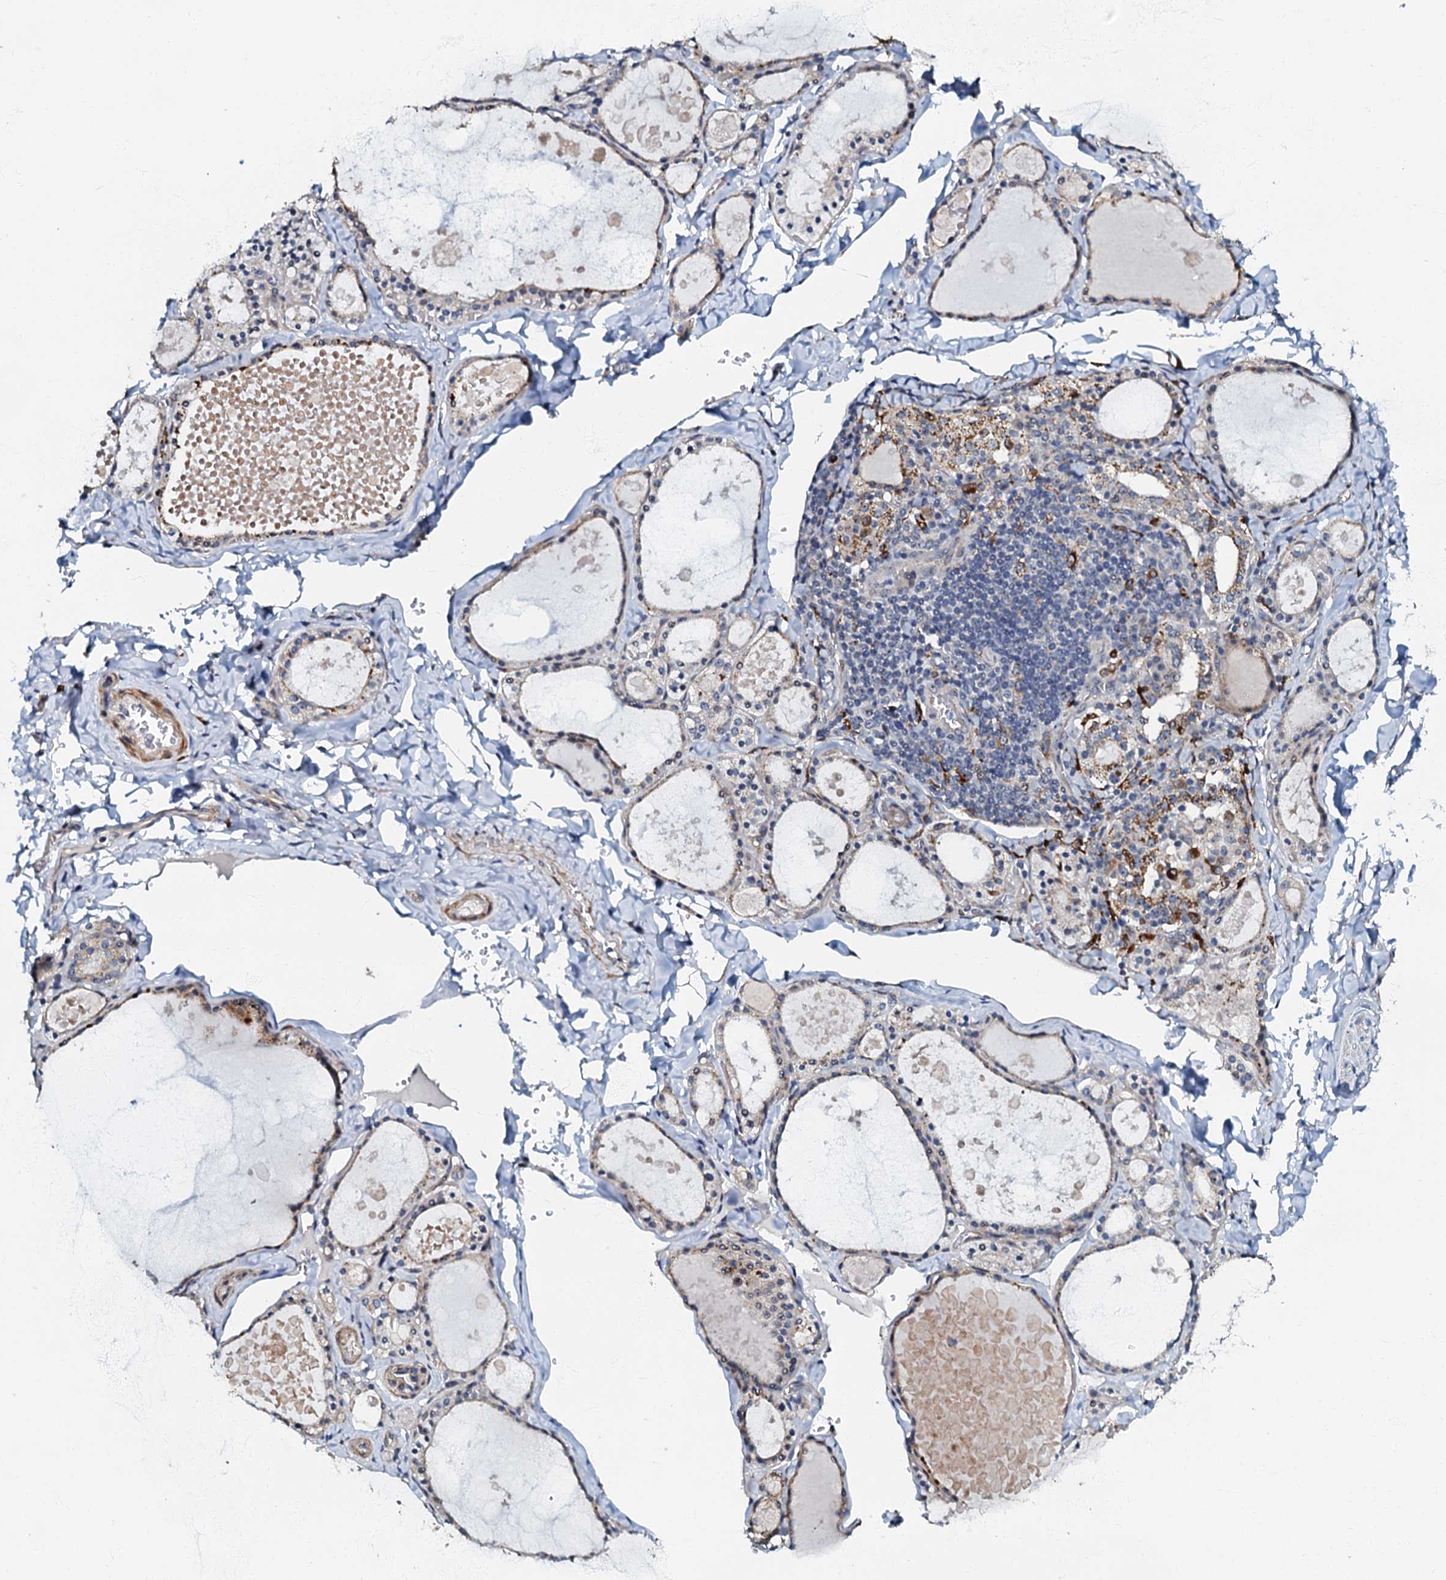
{"staining": {"intensity": "moderate", "quantity": "<25%", "location": "cytoplasmic/membranous,nuclear"}, "tissue": "thyroid gland", "cell_type": "Glandular cells", "image_type": "normal", "snomed": [{"axis": "morphology", "description": "Normal tissue, NOS"}, {"axis": "topography", "description": "Thyroid gland"}], "caption": "Approximately <25% of glandular cells in benign thyroid gland display moderate cytoplasmic/membranous,nuclear protein expression as visualized by brown immunohistochemical staining.", "gene": "OLAH", "patient": {"sex": "male", "age": 56}}